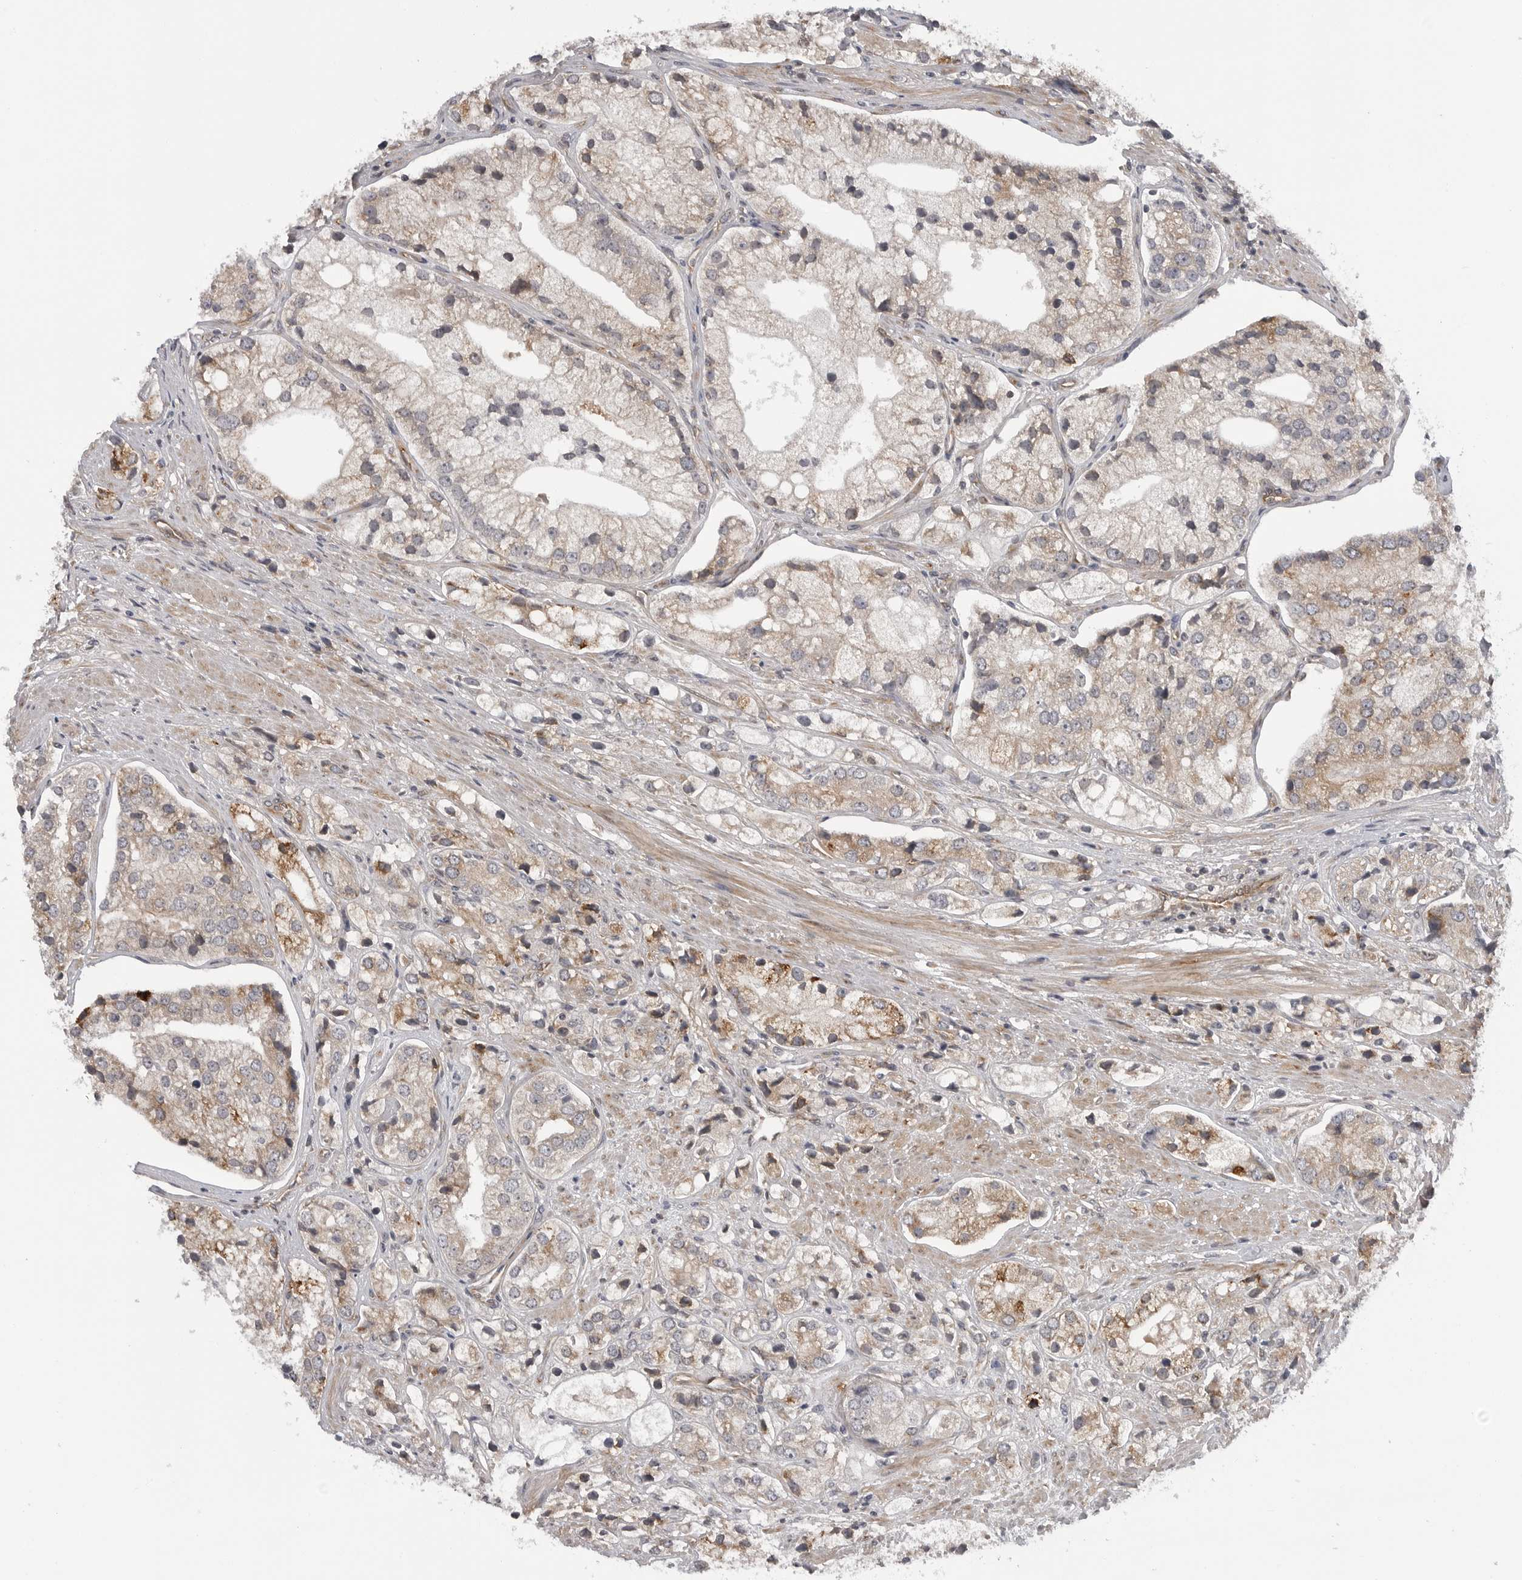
{"staining": {"intensity": "moderate", "quantity": "<25%", "location": "cytoplasmic/membranous"}, "tissue": "prostate cancer", "cell_type": "Tumor cells", "image_type": "cancer", "snomed": [{"axis": "morphology", "description": "Adenocarcinoma, High grade"}, {"axis": "topography", "description": "Prostate"}], "caption": "IHC of human prostate high-grade adenocarcinoma displays low levels of moderate cytoplasmic/membranous positivity in about <25% of tumor cells.", "gene": "LRRC45", "patient": {"sex": "male", "age": 50}}